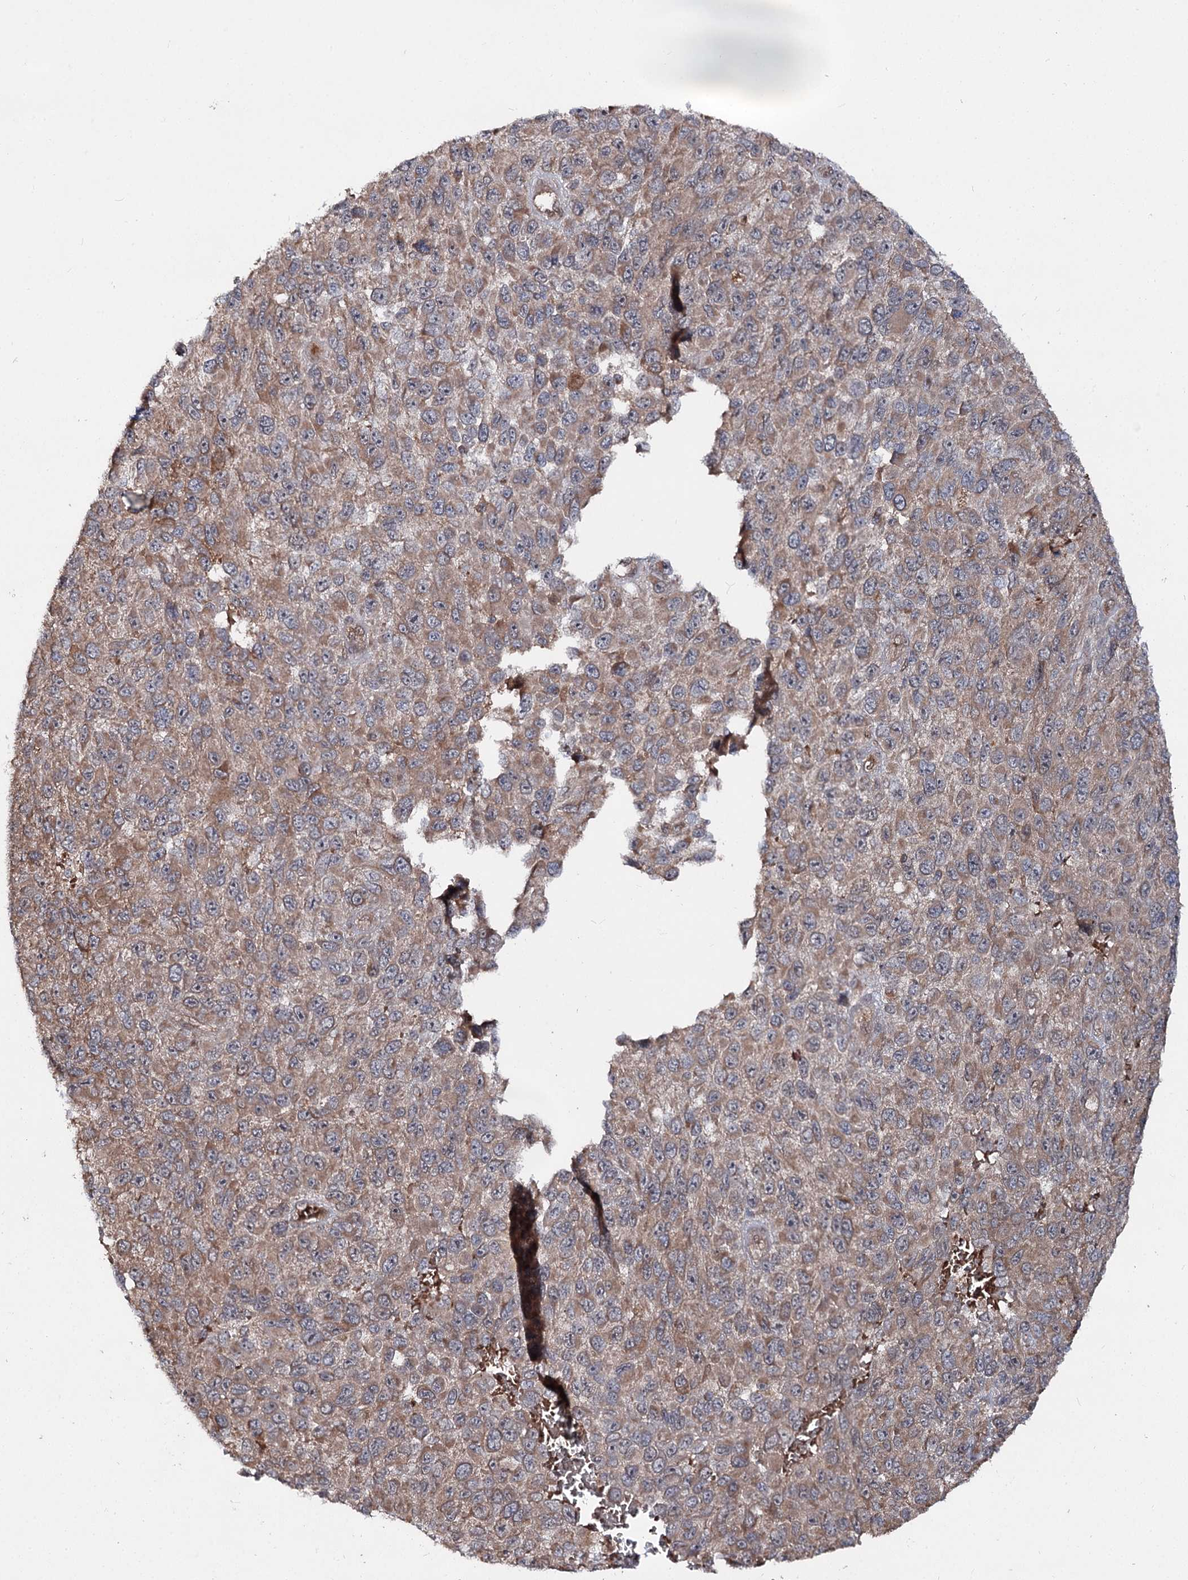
{"staining": {"intensity": "moderate", "quantity": "25%-75%", "location": "cytoplasmic/membranous"}, "tissue": "melanoma", "cell_type": "Tumor cells", "image_type": "cancer", "snomed": [{"axis": "morphology", "description": "Normal tissue, NOS"}, {"axis": "morphology", "description": "Malignant melanoma, NOS"}, {"axis": "topography", "description": "Skin"}], "caption": "This is a histology image of IHC staining of malignant melanoma, which shows moderate expression in the cytoplasmic/membranous of tumor cells.", "gene": "MSANTD2", "patient": {"sex": "female", "age": 96}}